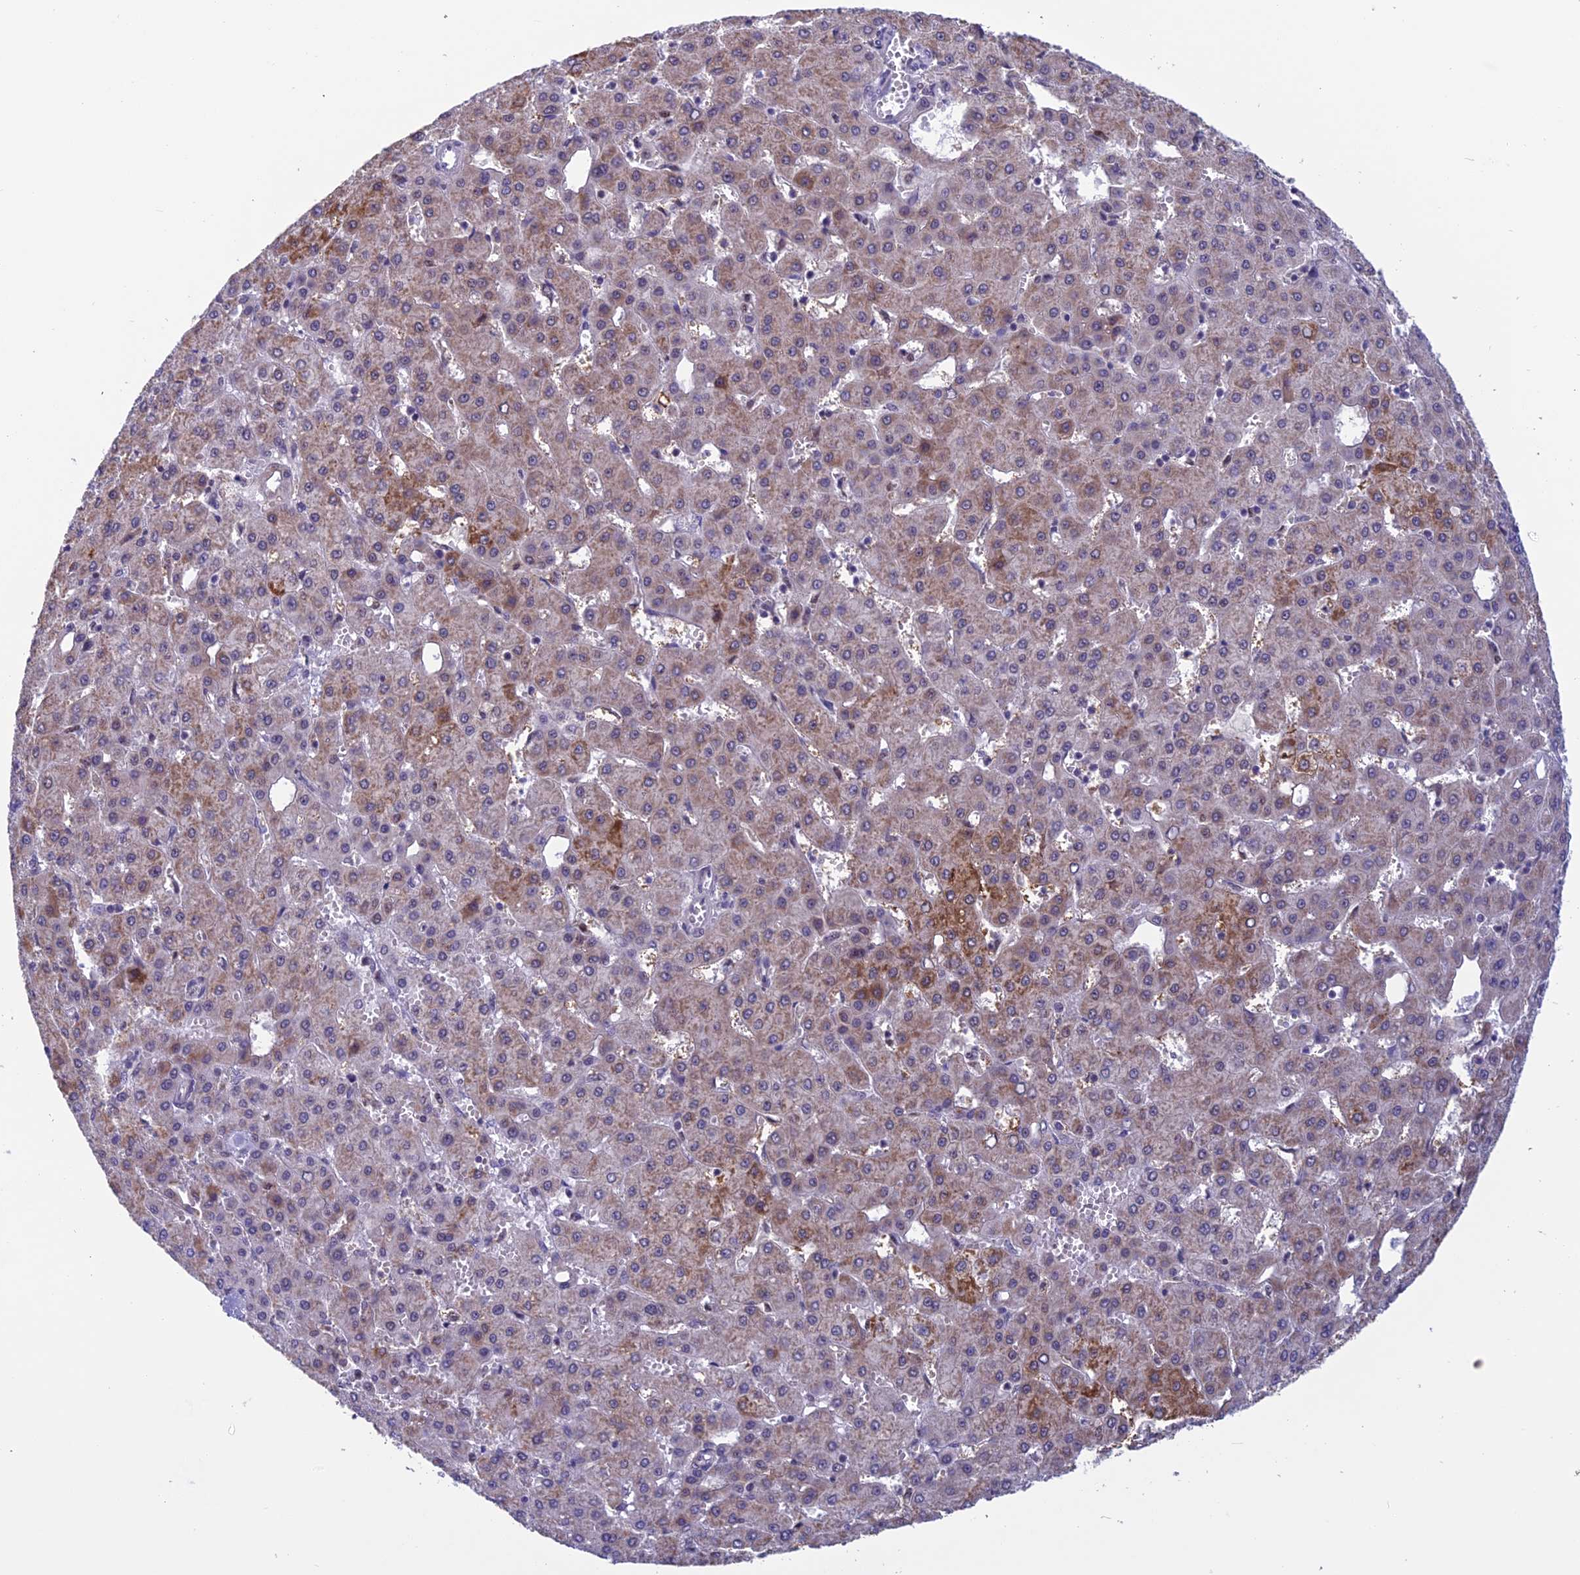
{"staining": {"intensity": "moderate", "quantity": "<25%", "location": "cytoplasmic/membranous"}, "tissue": "liver cancer", "cell_type": "Tumor cells", "image_type": "cancer", "snomed": [{"axis": "morphology", "description": "Carcinoma, Hepatocellular, NOS"}, {"axis": "topography", "description": "Liver"}], "caption": "This is a photomicrograph of immunohistochemistry (IHC) staining of liver hepatocellular carcinoma, which shows moderate positivity in the cytoplasmic/membranous of tumor cells.", "gene": "MIS12", "patient": {"sex": "male", "age": 47}}